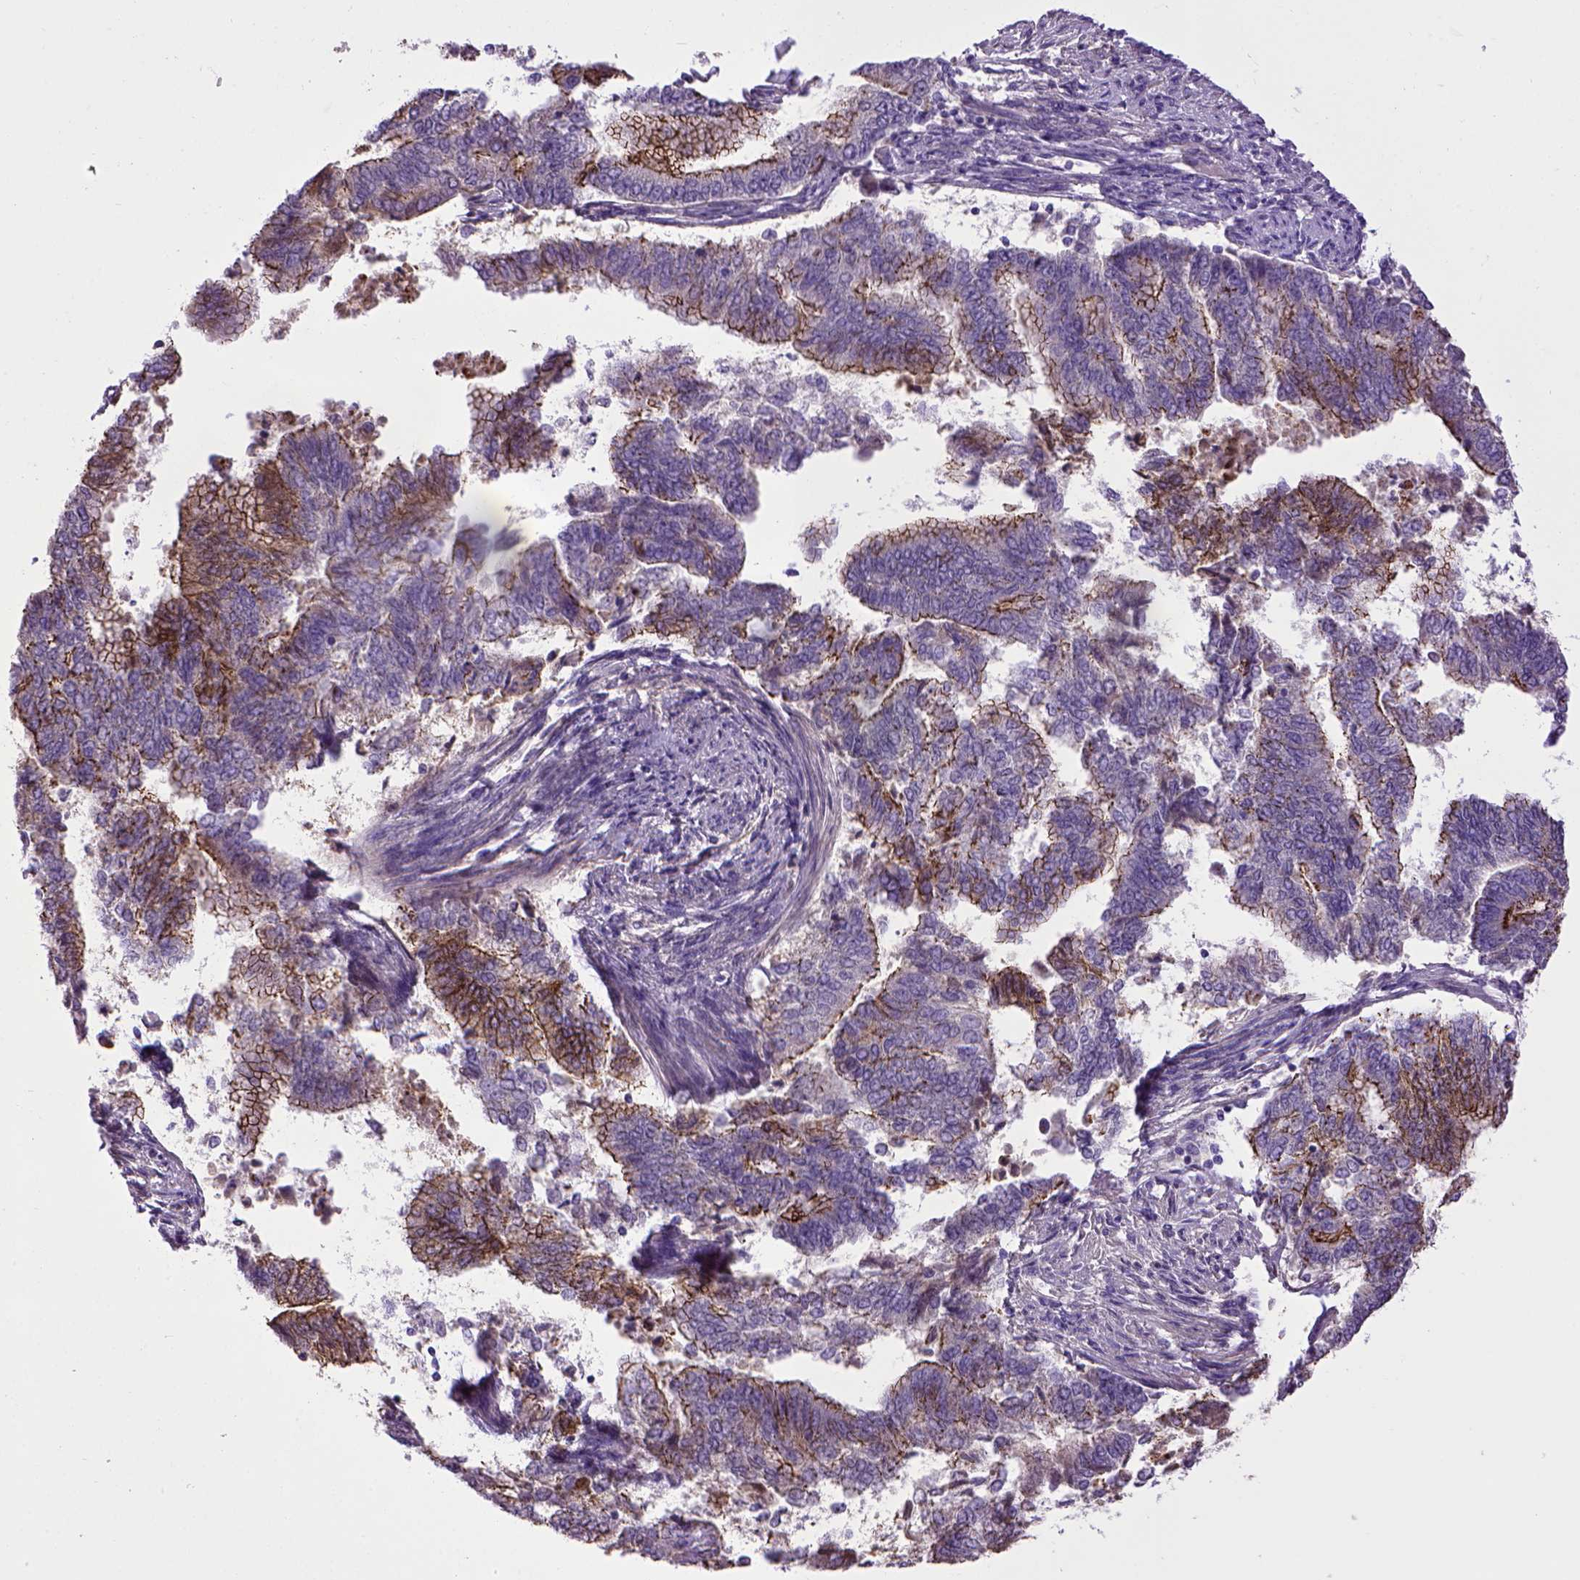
{"staining": {"intensity": "strong", "quantity": "25%-75%", "location": "cytoplasmic/membranous"}, "tissue": "endometrial cancer", "cell_type": "Tumor cells", "image_type": "cancer", "snomed": [{"axis": "morphology", "description": "Adenocarcinoma, NOS"}, {"axis": "topography", "description": "Endometrium"}], "caption": "Tumor cells demonstrate high levels of strong cytoplasmic/membranous positivity in approximately 25%-75% of cells in endometrial adenocarcinoma.", "gene": "CDH1", "patient": {"sex": "female", "age": 65}}